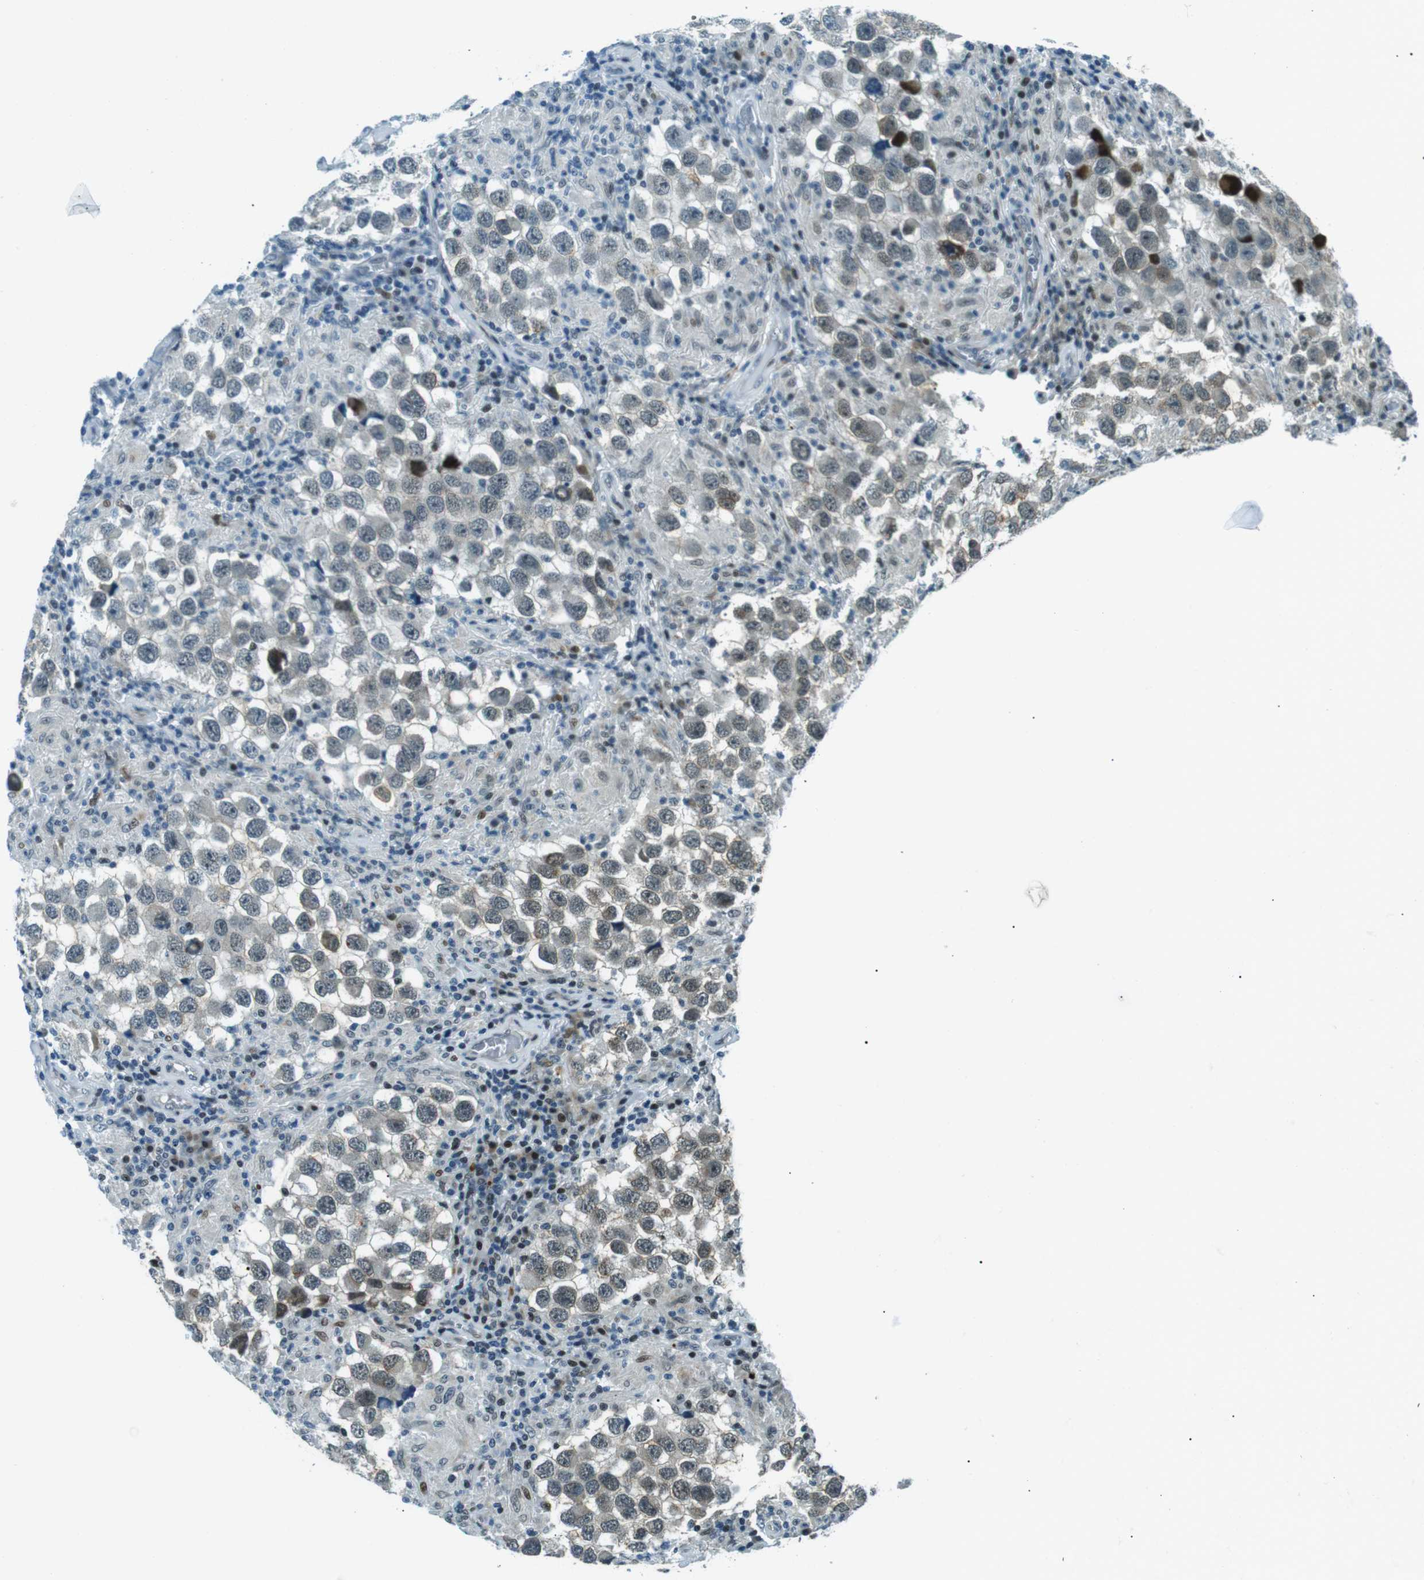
{"staining": {"intensity": "weak", "quantity": "25%-75%", "location": "nuclear"}, "tissue": "testis cancer", "cell_type": "Tumor cells", "image_type": "cancer", "snomed": [{"axis": "morphology", "description": "Carcinoma, Embryonal, NOS"}, {"axis": "topography", "description": "Testis"}], "caption": "The image shows immunohistochemical staining of testis cancer (embryonal carcinoma). There is weak nuclear positivity is appreciated in about 25%-75% of tumor cells.", "gene": "PJA1", "patient": {"sex": "male", "age": 21}}